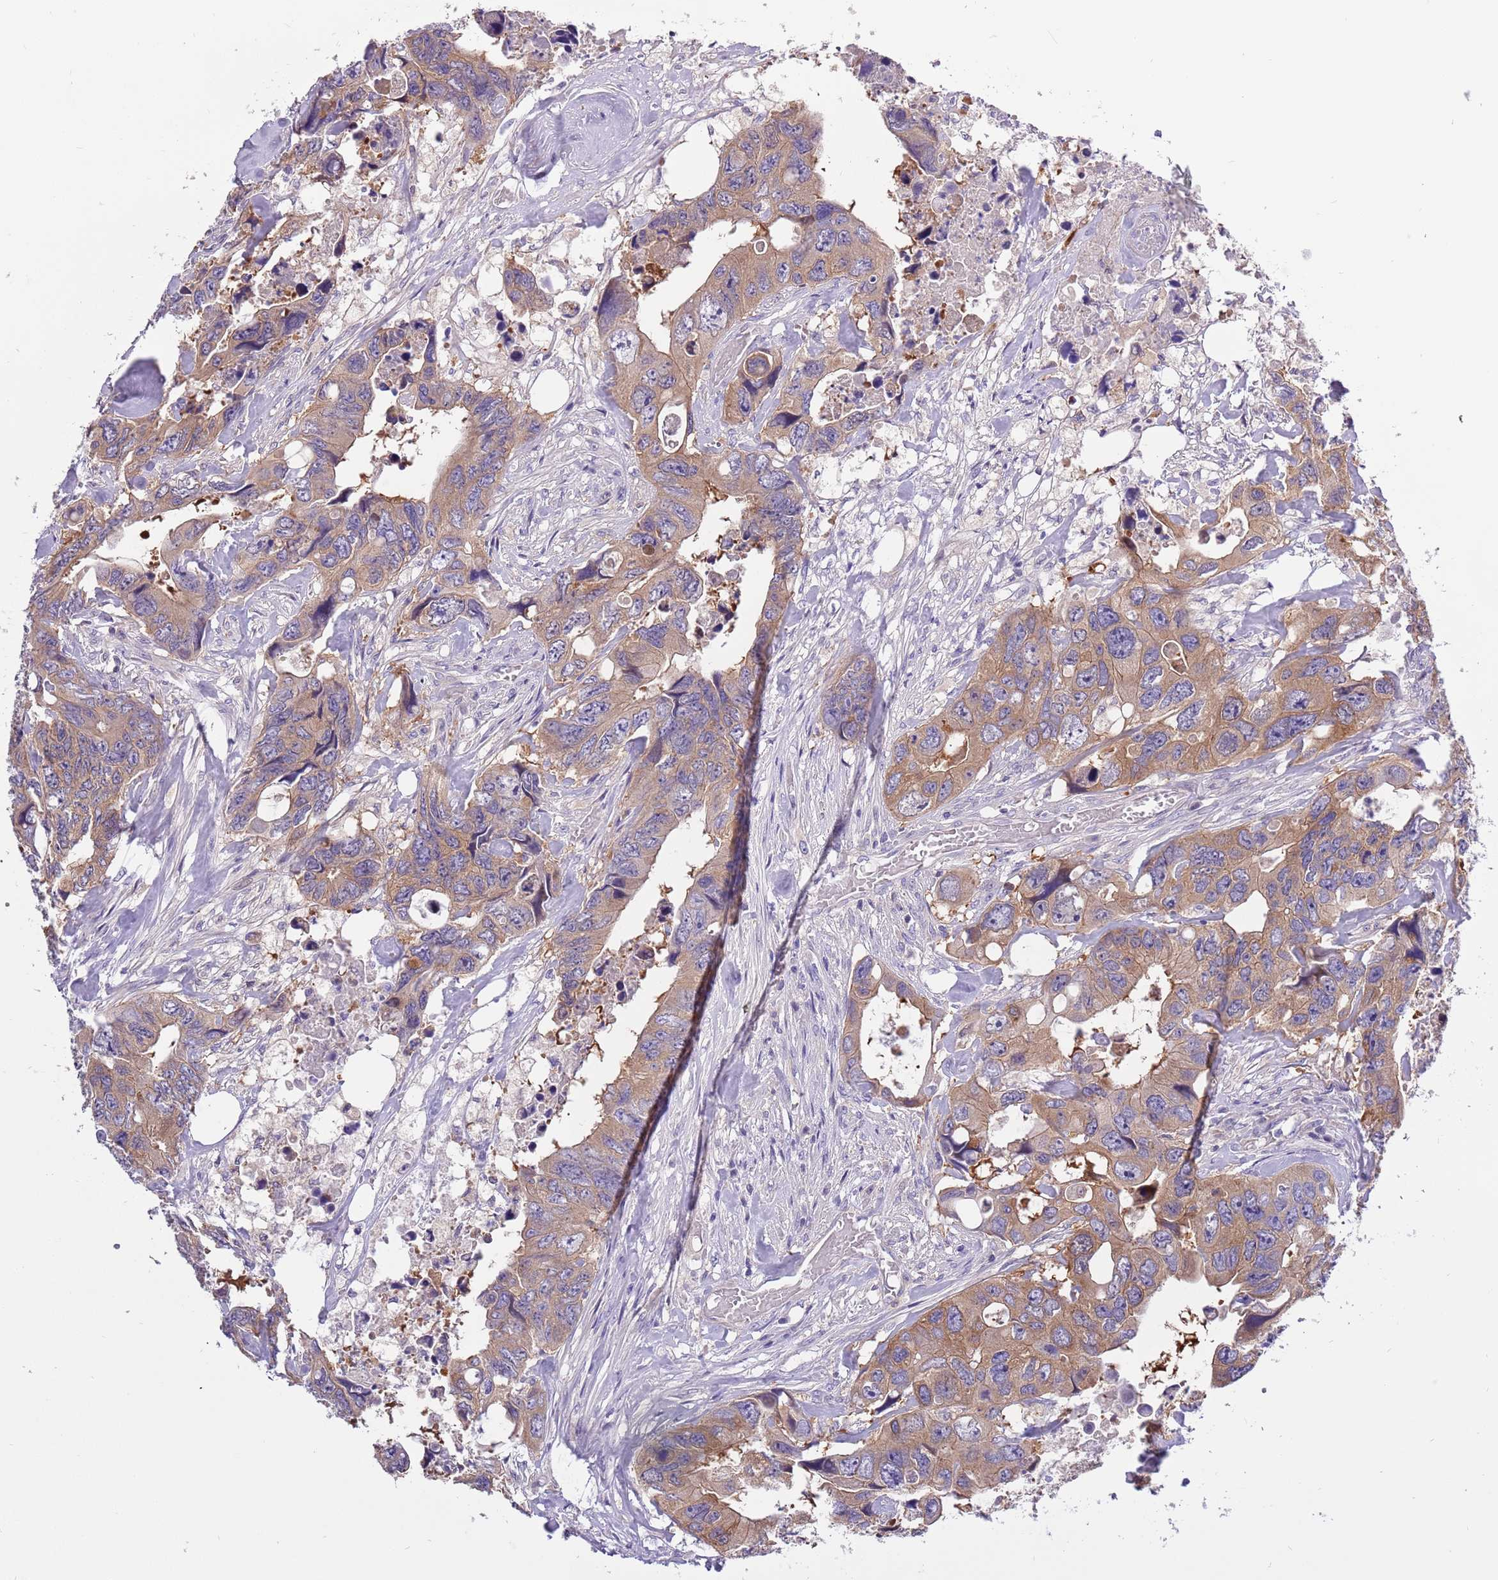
{"staining": {"intensity": "moderate", "quantity": ">75%", "location": "cytoplasmic/membranous"}, "tissue": "colorectal cancer", "cell_type": "Tumor cells", "image_type": "cancer", "snomed": [{"axis": "morphology", "description": "Adenocarcinoma, NOS"}, {"axis": "topography", "description": "Rectum"}], "caption": "Adenocarcinoma (colorectal) tissue demonstrates moderate cytoplasmic/membranous staining in approximately >75% of tumor cells The protein of interest is stained brown, and the nuclei are stained in blue (DAB (3,3'-diaminobenzidine) IHC with brightfield microscopy, high magnification).", "gene": "STIP1", "patient": {"sex": "male", "age": 57}}